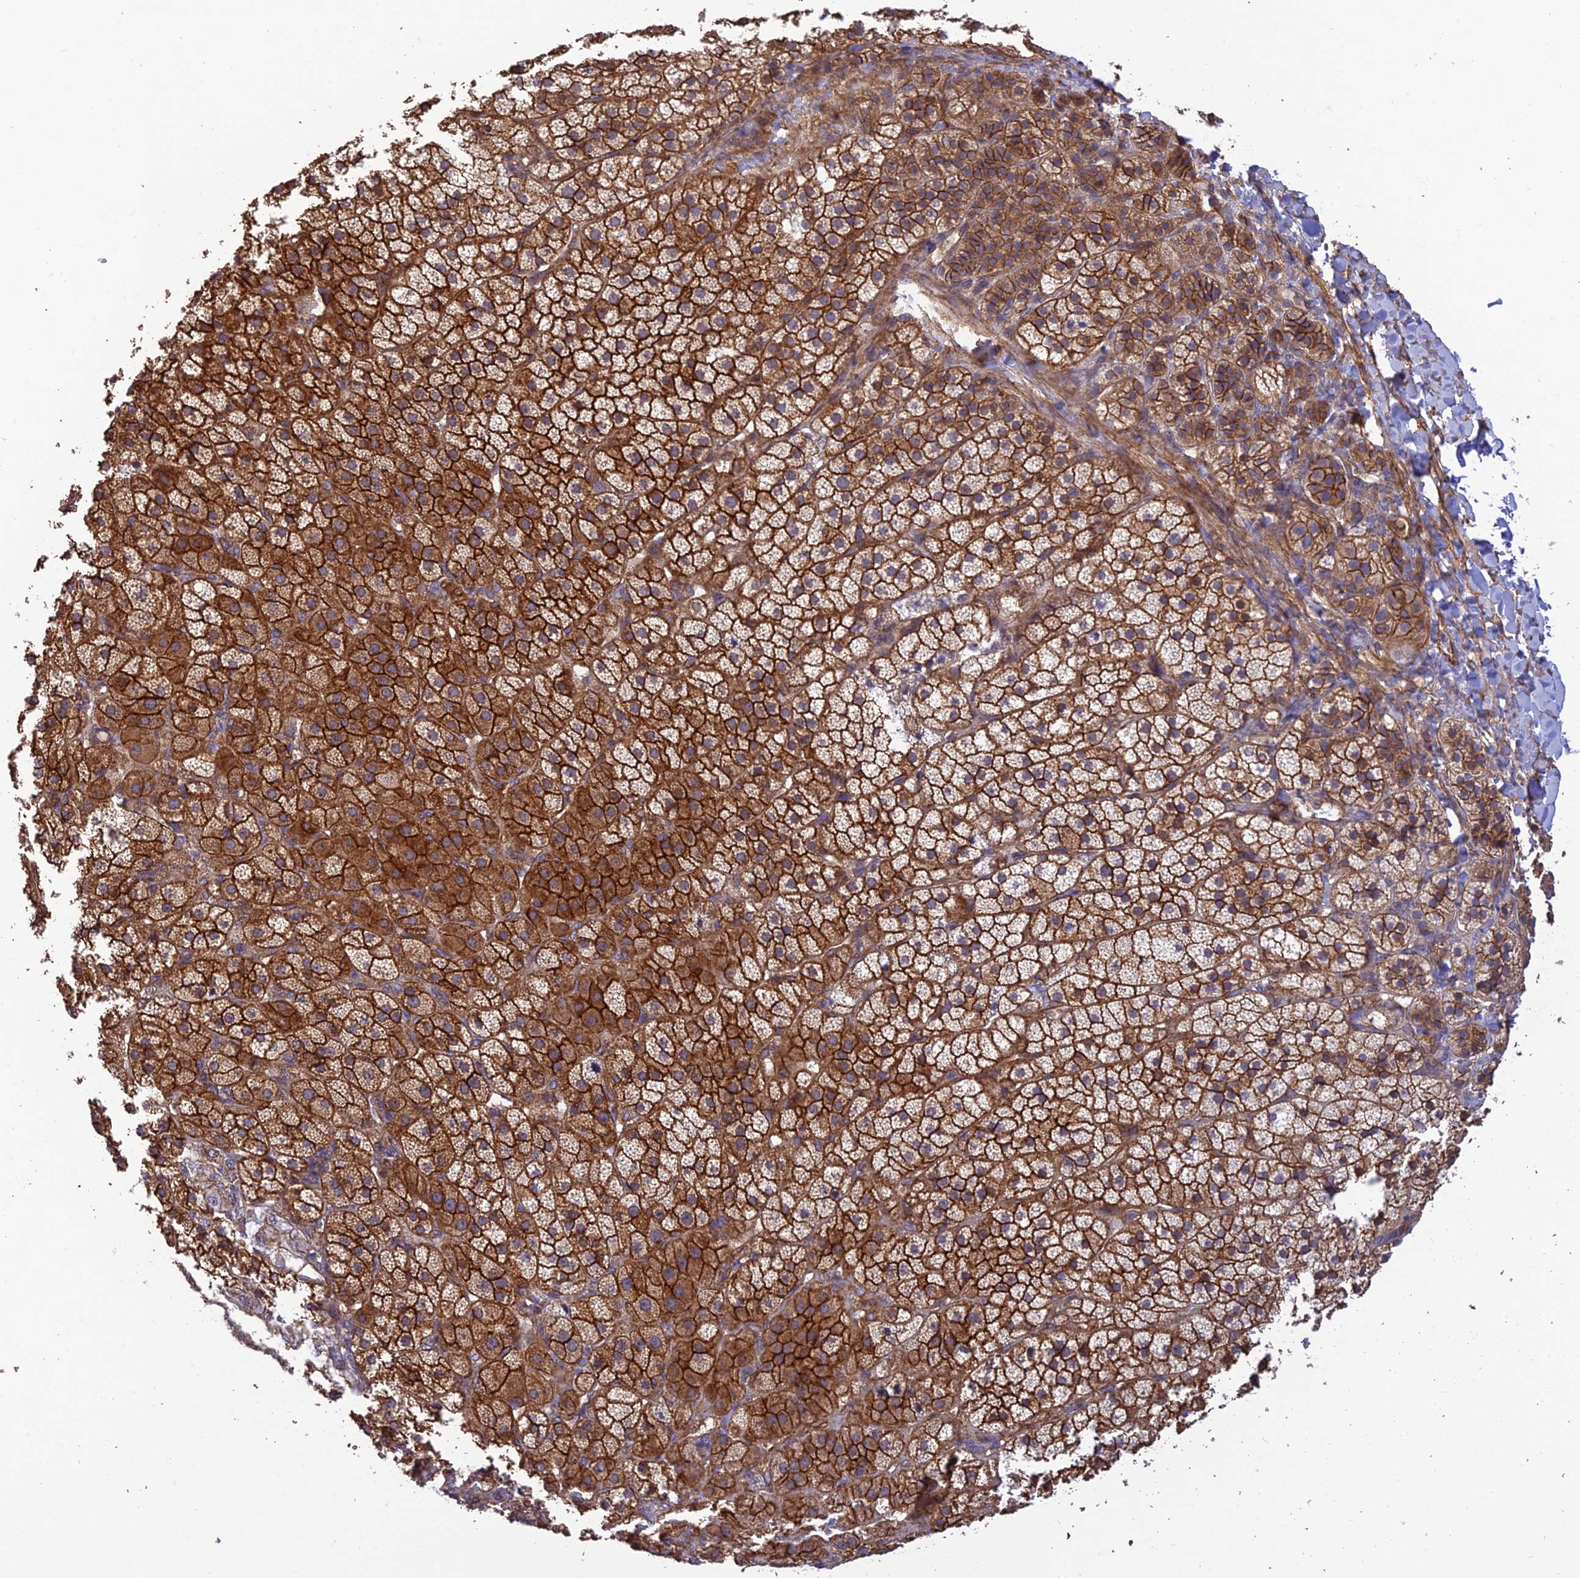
{"staining": {"intensity": "strong", "quantity": ">75%", "location": "cytoplasmic/membranous"}, "tissue": "adrenal gland", "cell_type": "Glandular cells", "image_type": "normal", "snomed": [{"axis": "morphology", "description": "Normal tissue, NOS"}, {"axis": "topography", "description": "Adrenal gland"}], "caption": "Immunohistochemical staining of normal adrenal gland exhibits high levels of strong cytoplasmic/membranous staining in approximately >75% of glandular cells. The staining was performed using DAB, with brown indicating positive protein expression. Nuclei are stained blue with hematoxylin.", "gene": "HOMER2", "patient": {"sex": "female", "age": 44}}